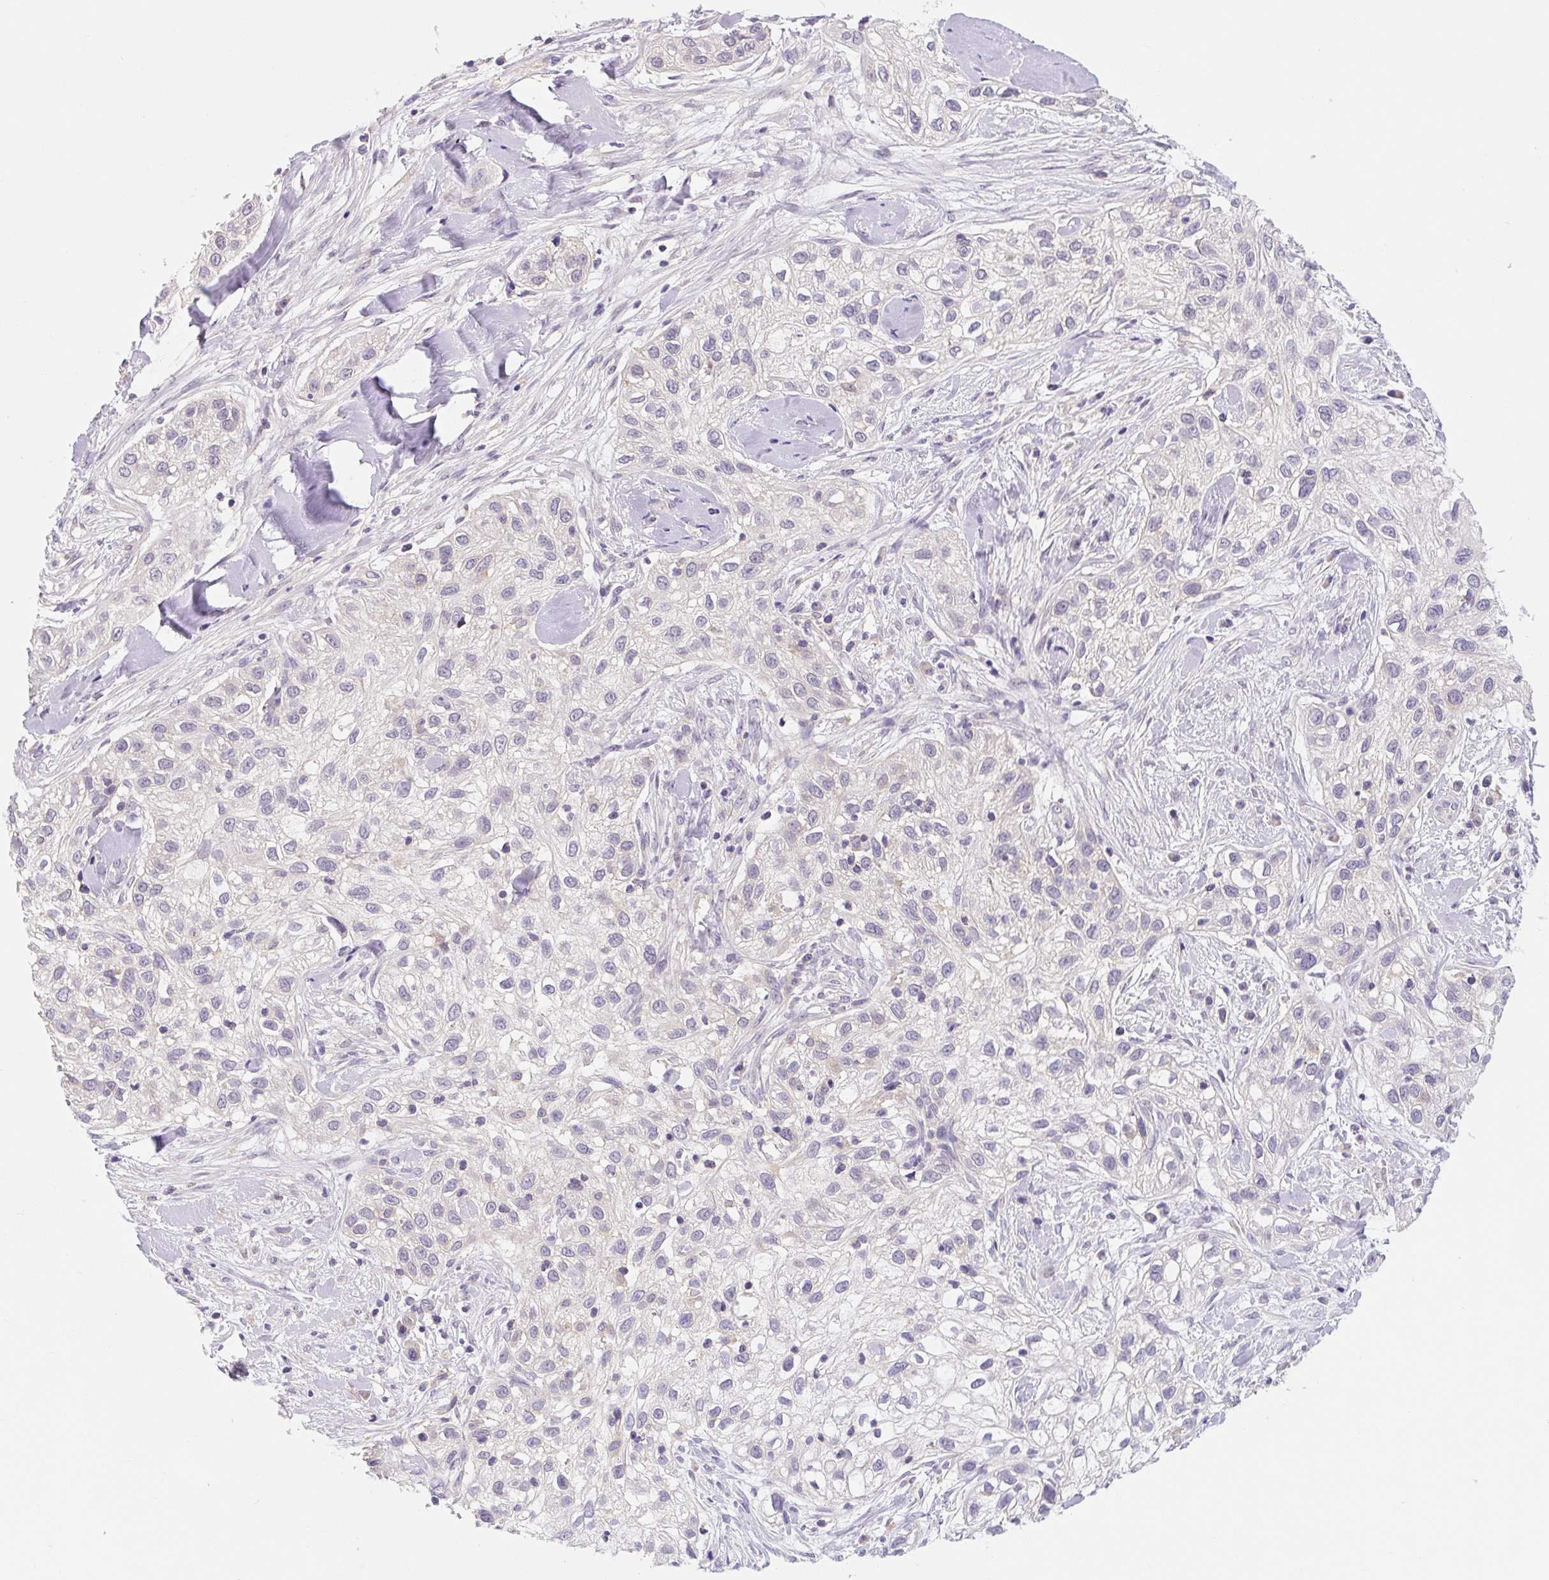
{"staining": {"intensity": "negative", "quantity": "none", "location": "none"}, "tissue": "skin cancer", "cell_type": "Tumor cells", "image_type": "cancer", "snomed": [{"axis": "morphology", "description": "Squamous cell carcinoma, NOS"}, {"axis": "topography", "description": "Skin"}], "caption": "Tumor cells are negative for brown protein staining in skin squamous cell carcinoma.", "gene": "PLA2G4A", "patient": {"sex": "male", "age": 82}}